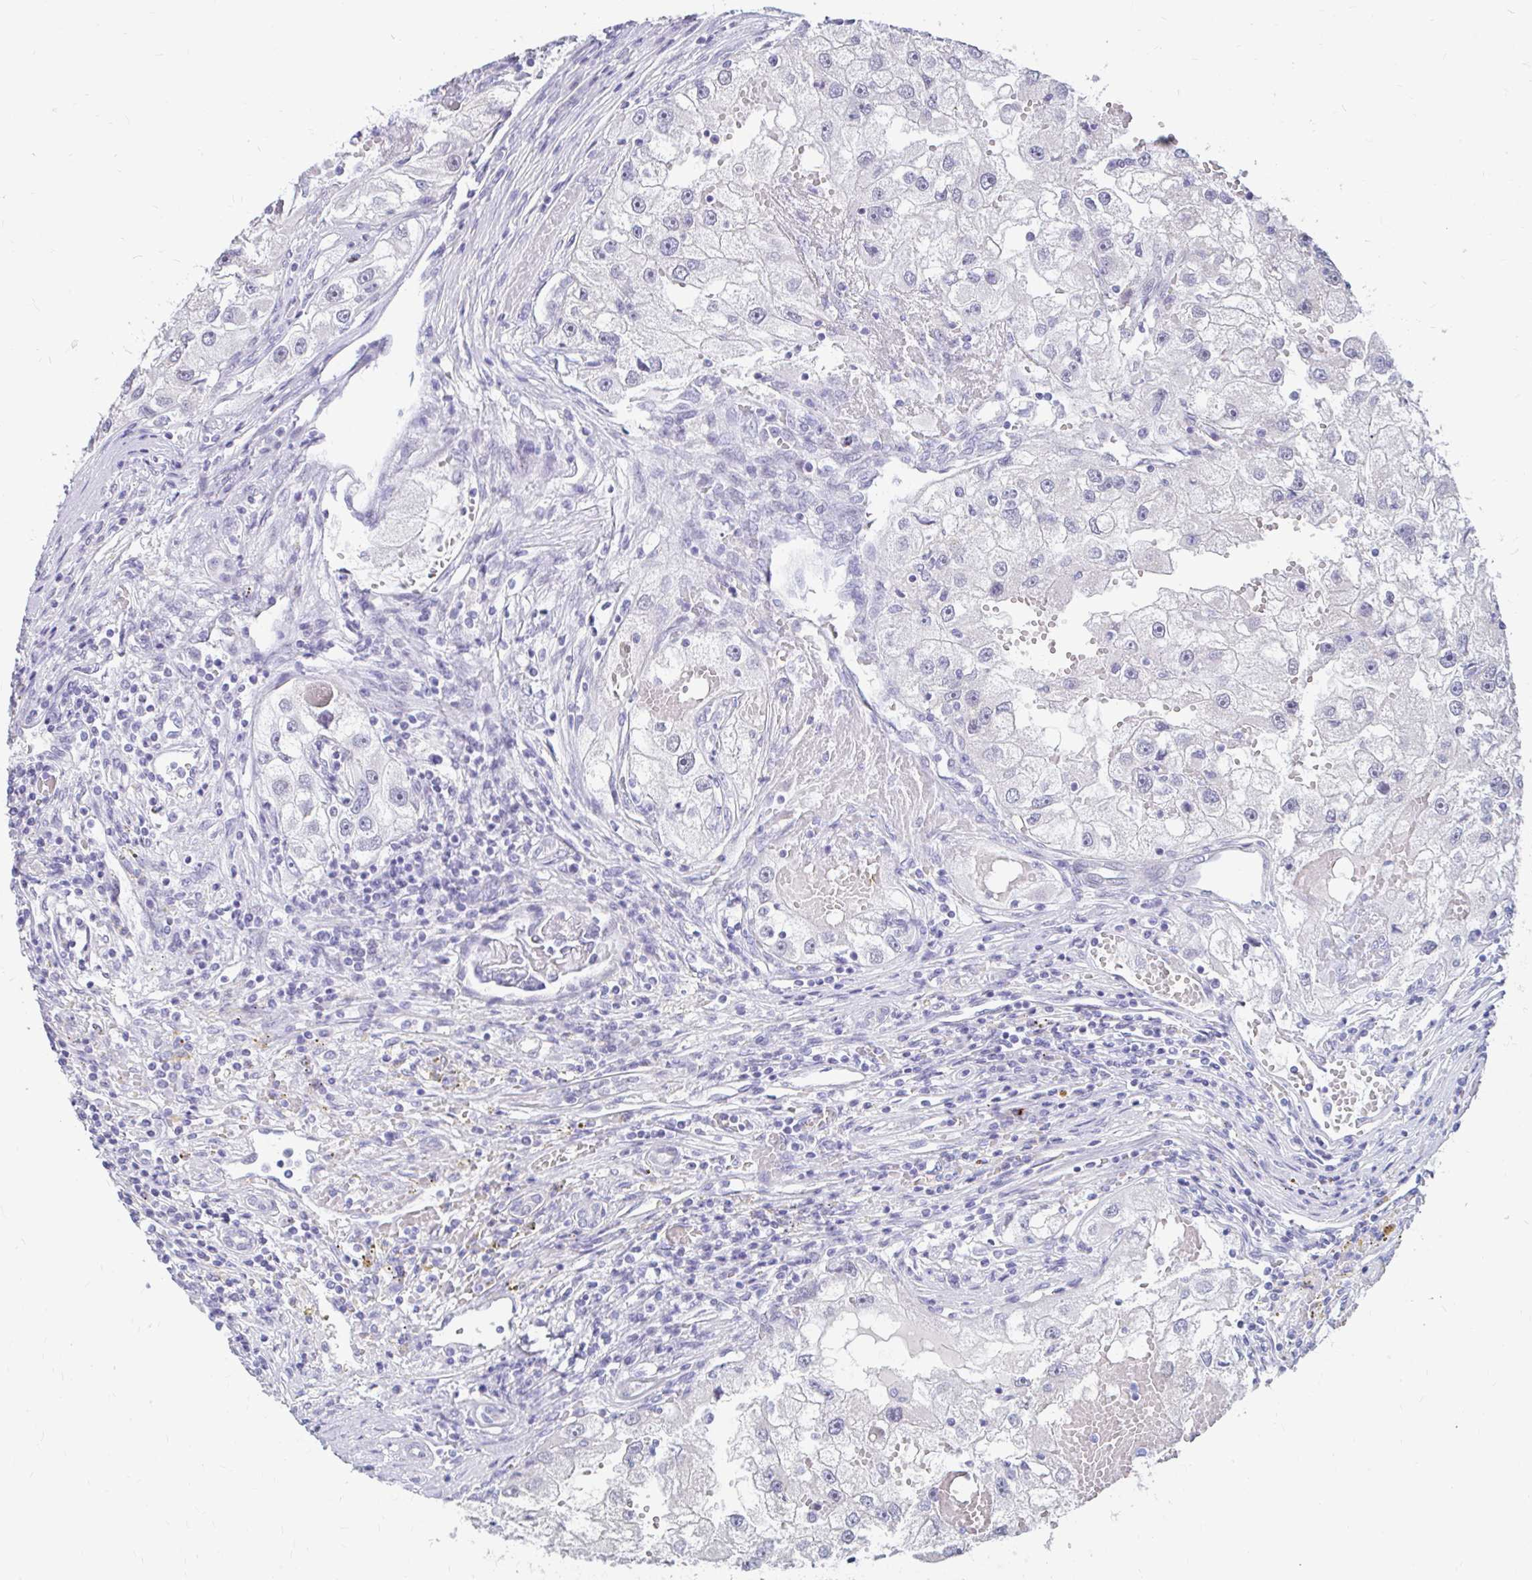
{"staining": {"intensity": "negative", "quantity": "none", "location": "none"}, "tissue": "renal cancer", "cell_type": "Tumor cells", "image_type": "cancer", "snomed": [{"axis": "morphology", "description": "Adenocarcinoma, NOS"}, {"axis": "topography", "description": "Kidney"}], "caption": "A photomicrograph of renal adenocarcinoma stained for a protein shows no brown staining in tumor cells. Nuclei are stained in blue.", "gene": "RGS16", "patient": {"sex": "male", "age": 63}}